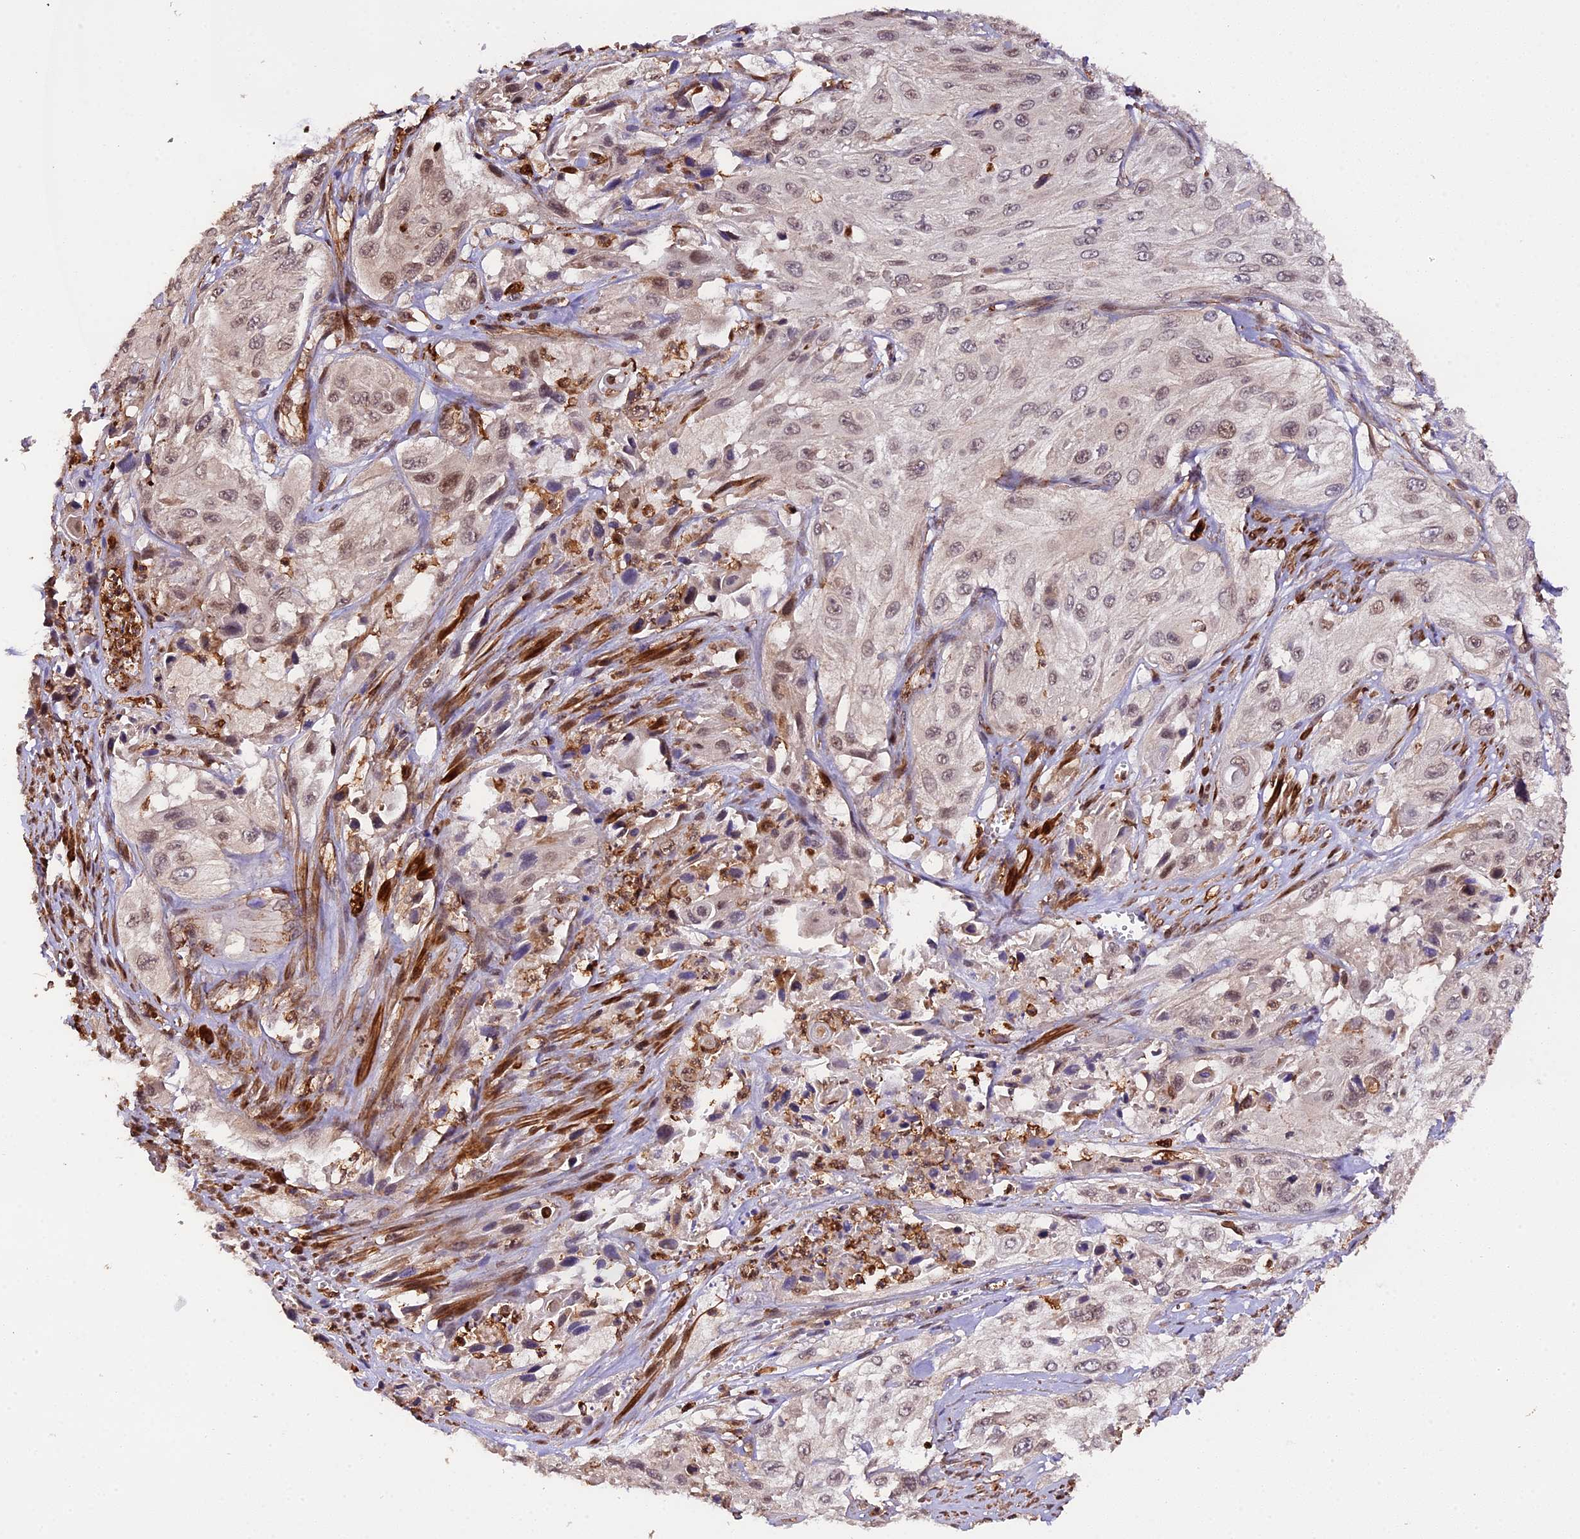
{"staining": {"intensity": "weak", "quantity": "<25%", "location": "nuclear"}, "tissue": "cervical cancer", "cell_type": "Tumor cells", "image_type": "cancer", "snomed": [{"axis": "morphology", "description": "Squamous cell carcinoma, NOS"}, {"axis": "topography", "description": "Cervix"}], "caption": "A histopathology image of human squamous cell carcinoma (cervical) is negative for staining in tumor cells.", "gene": "HERPUD1", "patient": {"sex": "female", "age": 42}}